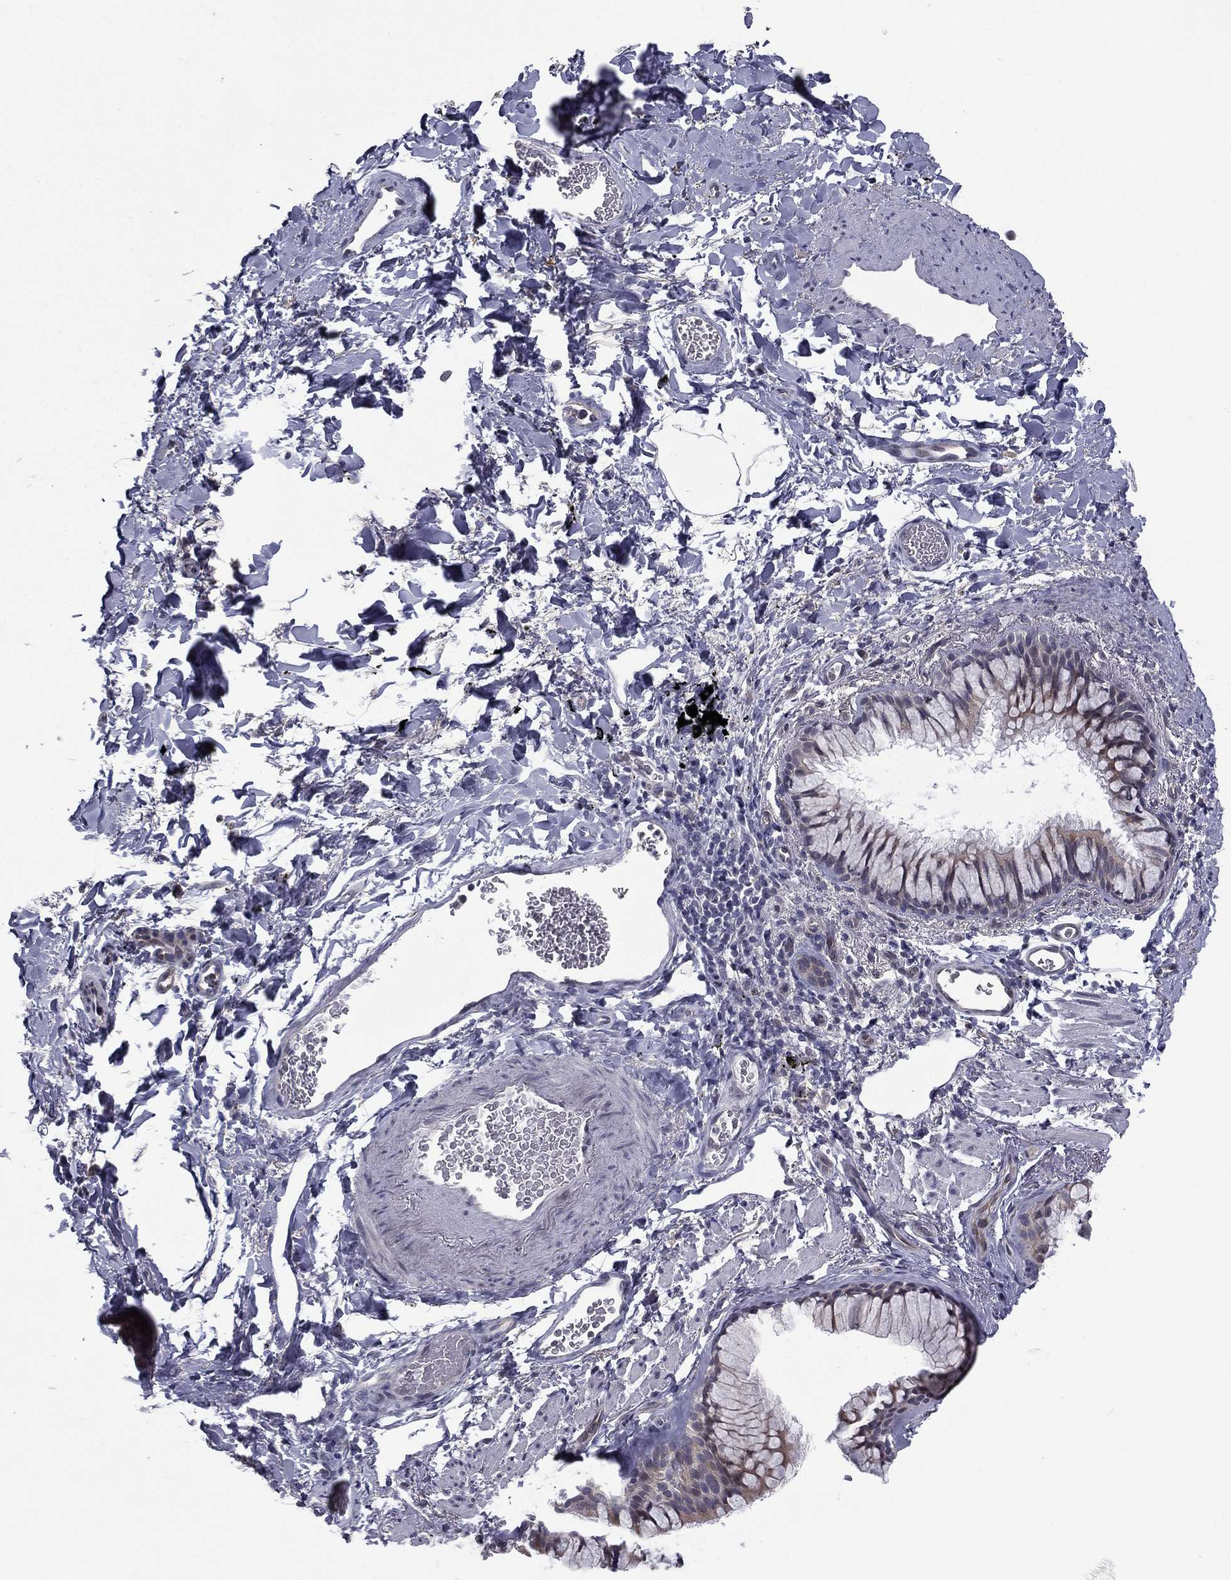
{"staining": {"intensity": "negative", "quantity": "none", "location": "none"}, "tissue": "soft tissue", "cell_type": "Fibroblasts", "image_type": "normal", "snomed": [{"axis": "morphology", "description": "Normal tissue, NOS"}, {"axis": "morphology", "description": "Adenocarcinoma, NOS"}, {"axis": "topography", "description": "Cartilage tissue"}, {"axis": "topography", "description": "Lung"}], "caption": "High power microscopy histopathology image of an IHC micrograph of normal soft tissue, revealing no significant positivity in fibroblasts. (DAB immunohistochemistry visualized using brightfield microscopy, high magnification).", "gene": "ACTRT2", "patient": {"sex": "male", "age": 59}}